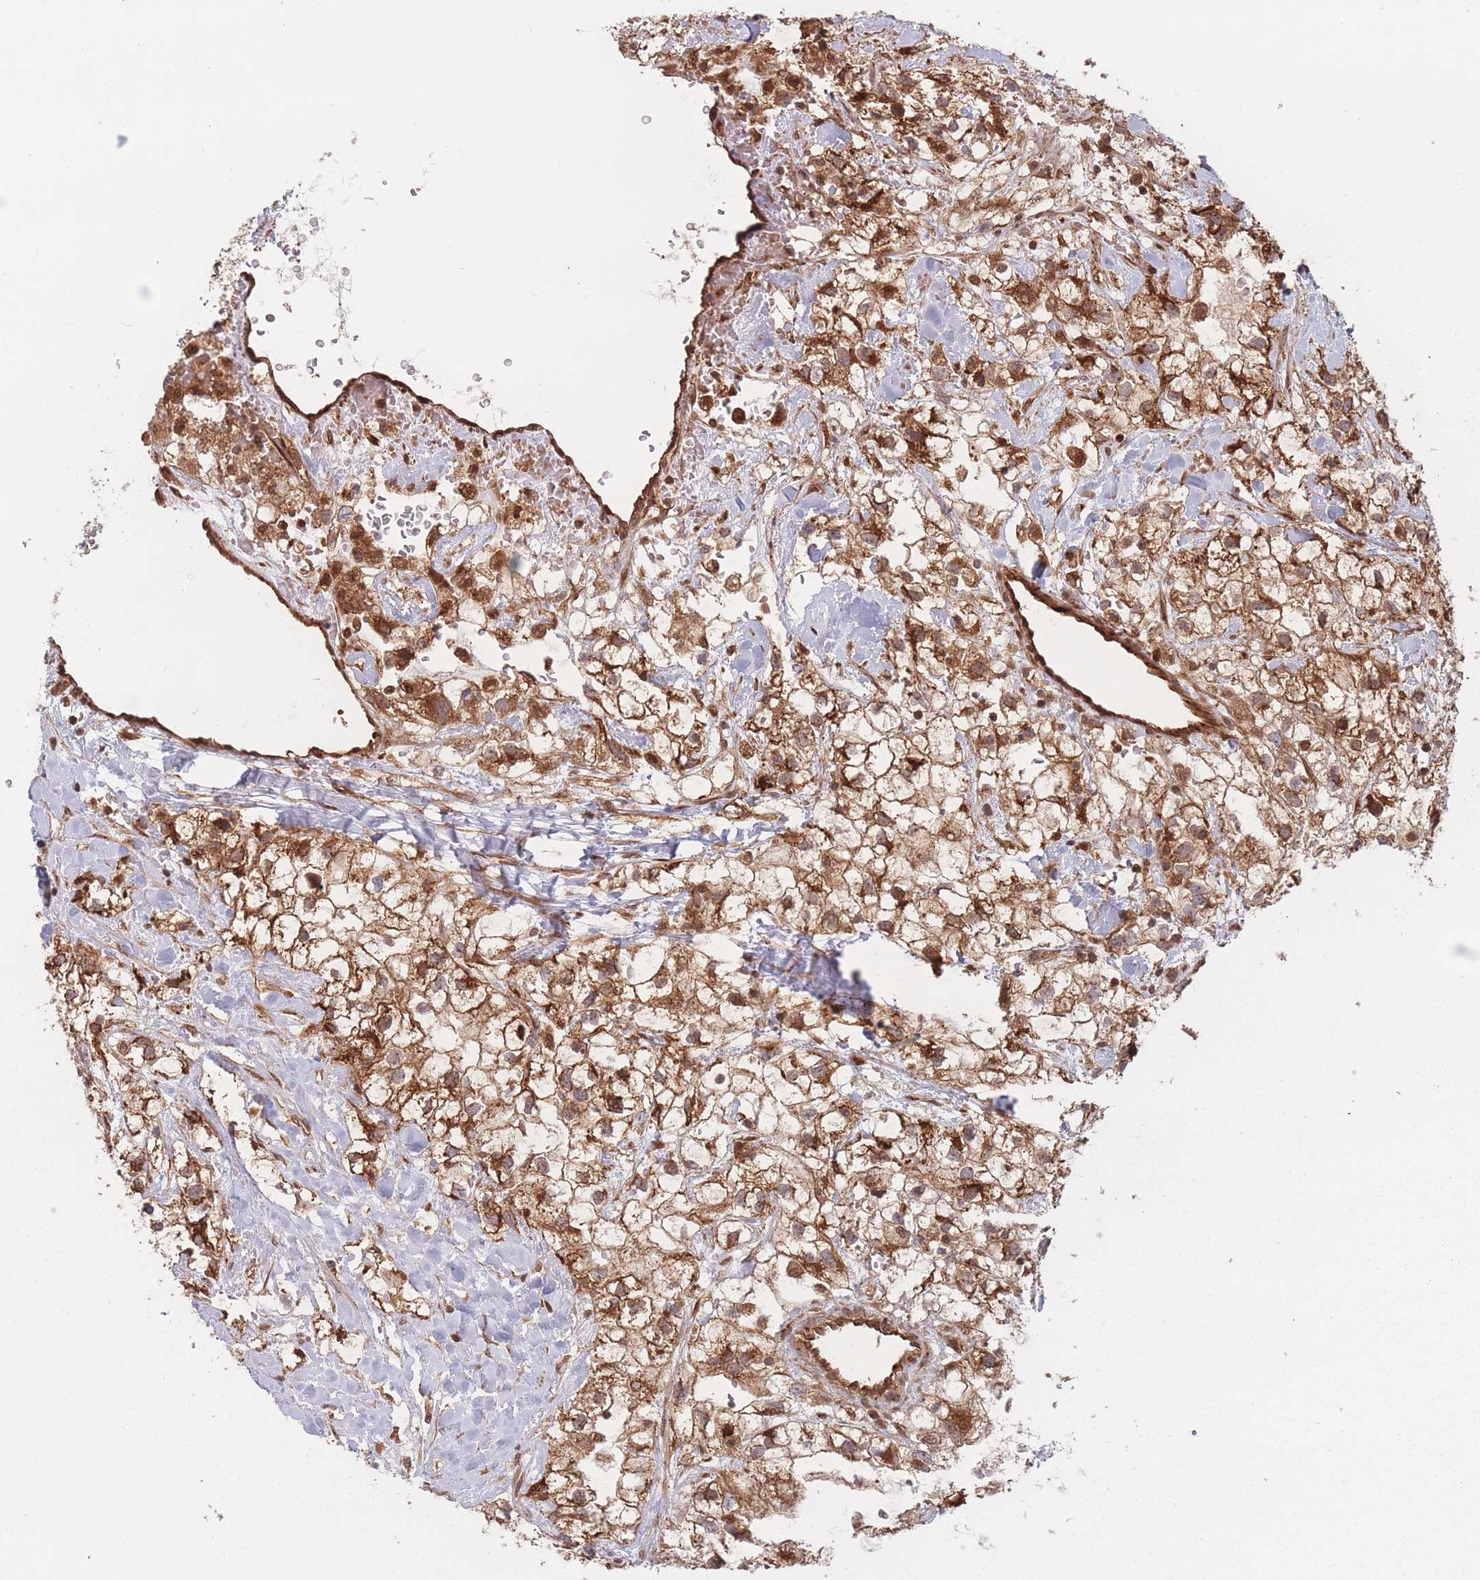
{"staining": {"intensity": "strong", "quantity": ">75%", "location": "cytoplasmic/membranous"}, "tissue": "renal cancer", "cell_type": "Tumor cells", "image_type": "cancer", "snomed": [{"axis": "morphology", "description": "Adenocarcinoma, NOS"}, {"axis": "topography", "description": "Kidney"}], "caption": "There is high levels of strong cytoplasmic/membranous positivity in tumor cells of adenocarcinoma (renal), as demonstrated by immunohistochemical staining (brown color).", "gene": "PODXL2", "patient": {"sex": "male", "age": 59}}